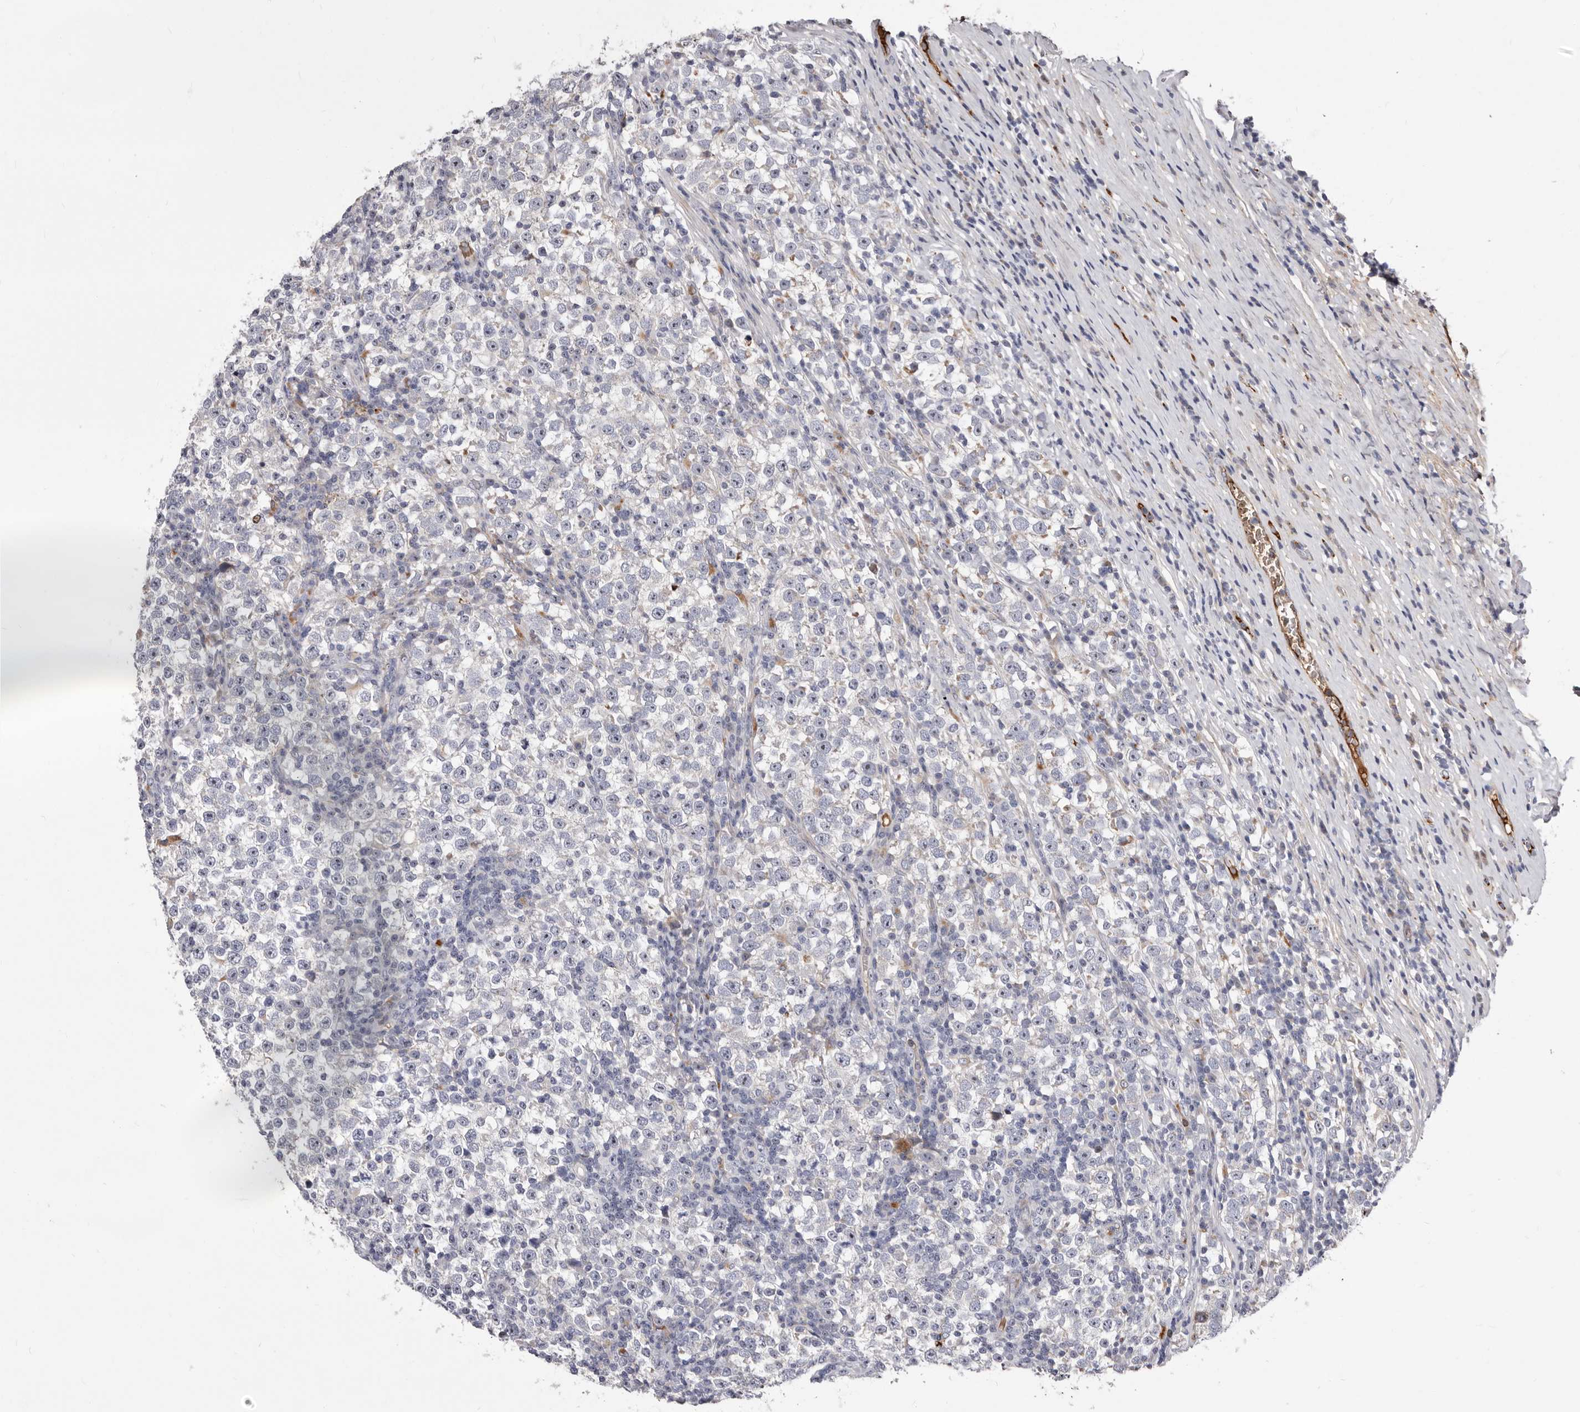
{"staining": {"intensity": "negative", "quantity": "none", "location": "none"}, "tissue": "testis cancer", "cell_type": "Tumor cells", "image_type": "cancer", "snomed": [{"axis": "morphology", "description": "Normal tissue, NOS"}, {"axis": "morphology", "description": "Seminoma, NOS"}, {"axis": "topography", "description": "Testis"}], "caption": "Tumor cells show no significant positivity in testis seminoma. (DAB (3,3'-diaminobenzidine) immunohistochemistry (IHC) with hematoxylin counter stain).", "gene": "NUBPL", "patient": {"sex": "male", "age": 43}}